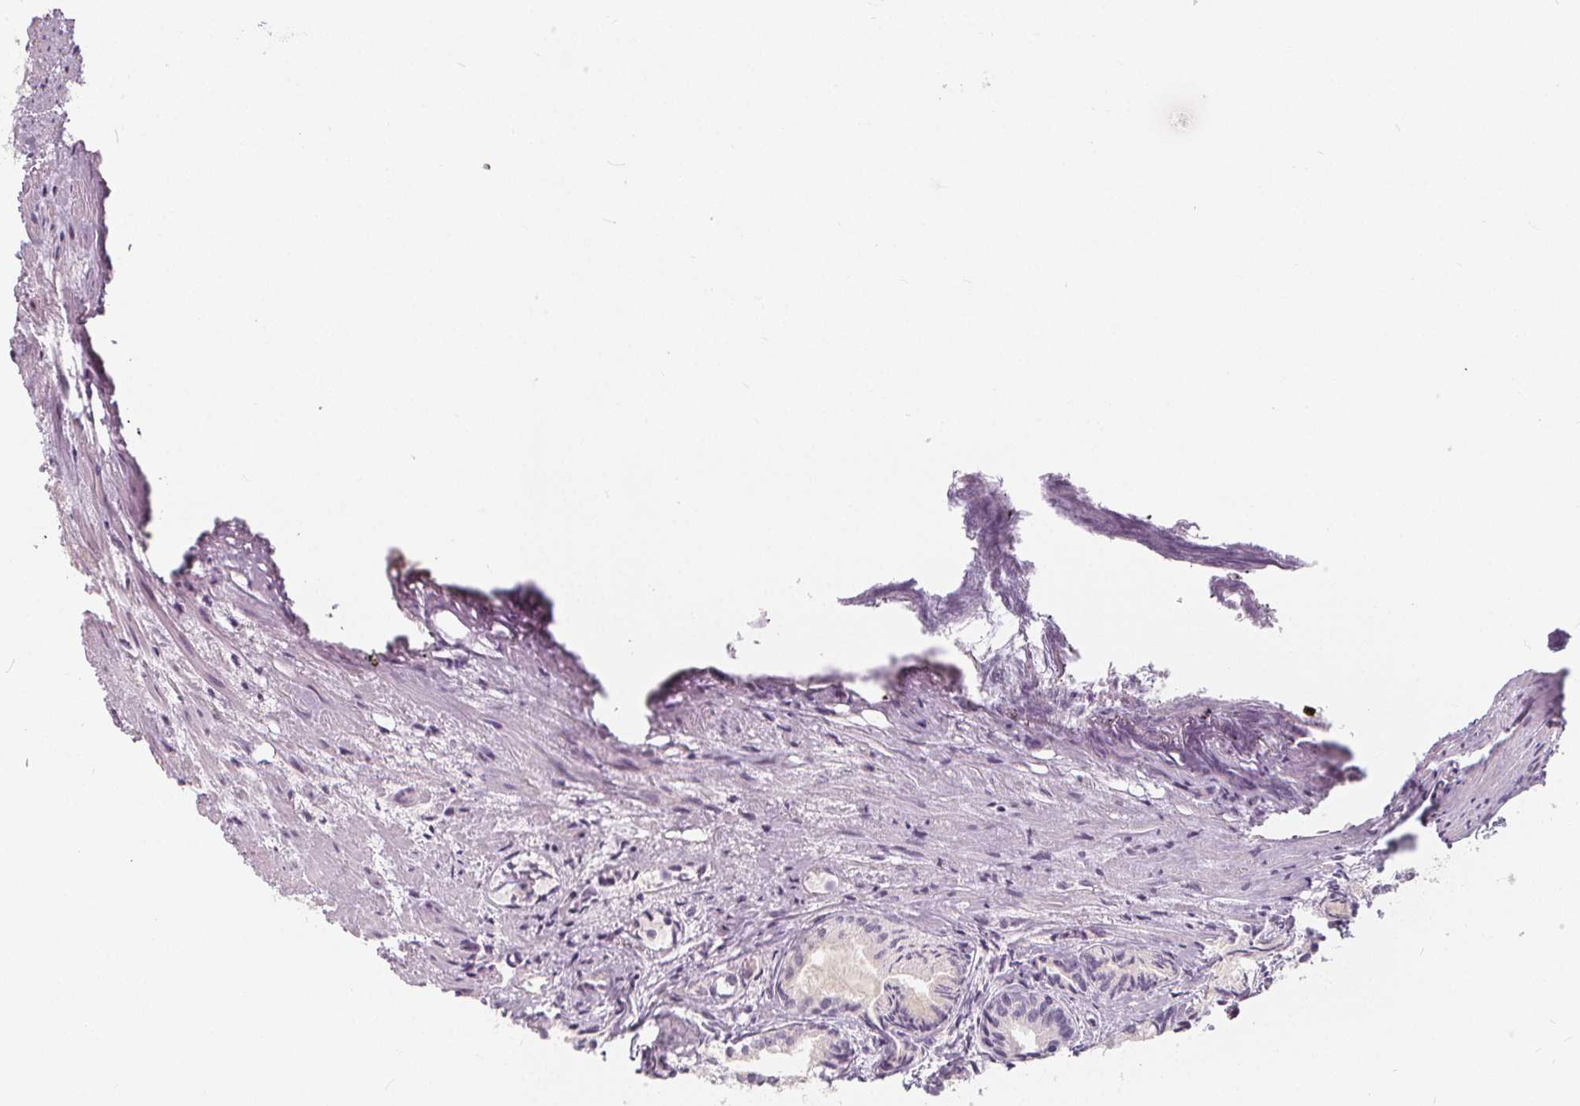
{"staining": {"intensity": "weak", "quantity": "<25%", "location": "cytoplasmic/membranous"}, "tissue": "prostate cancer", "cell_type": "Tumor cells", "image_type": "cancer", "snomed": [{"axis": "morphology", "description": "Adenocarcinoma, High grade"}, {"axis": "topography", "description": "Prostate"}], "caption": "An IHC micrograph of prostate cancer (high-grade adenocarcinoma) is shown. There is no staining in tumor cells of prostate cancer (high-grade adenocarcinoma).", "gene": "DRC3", "patient": {"sex": "male", "age": 81}}